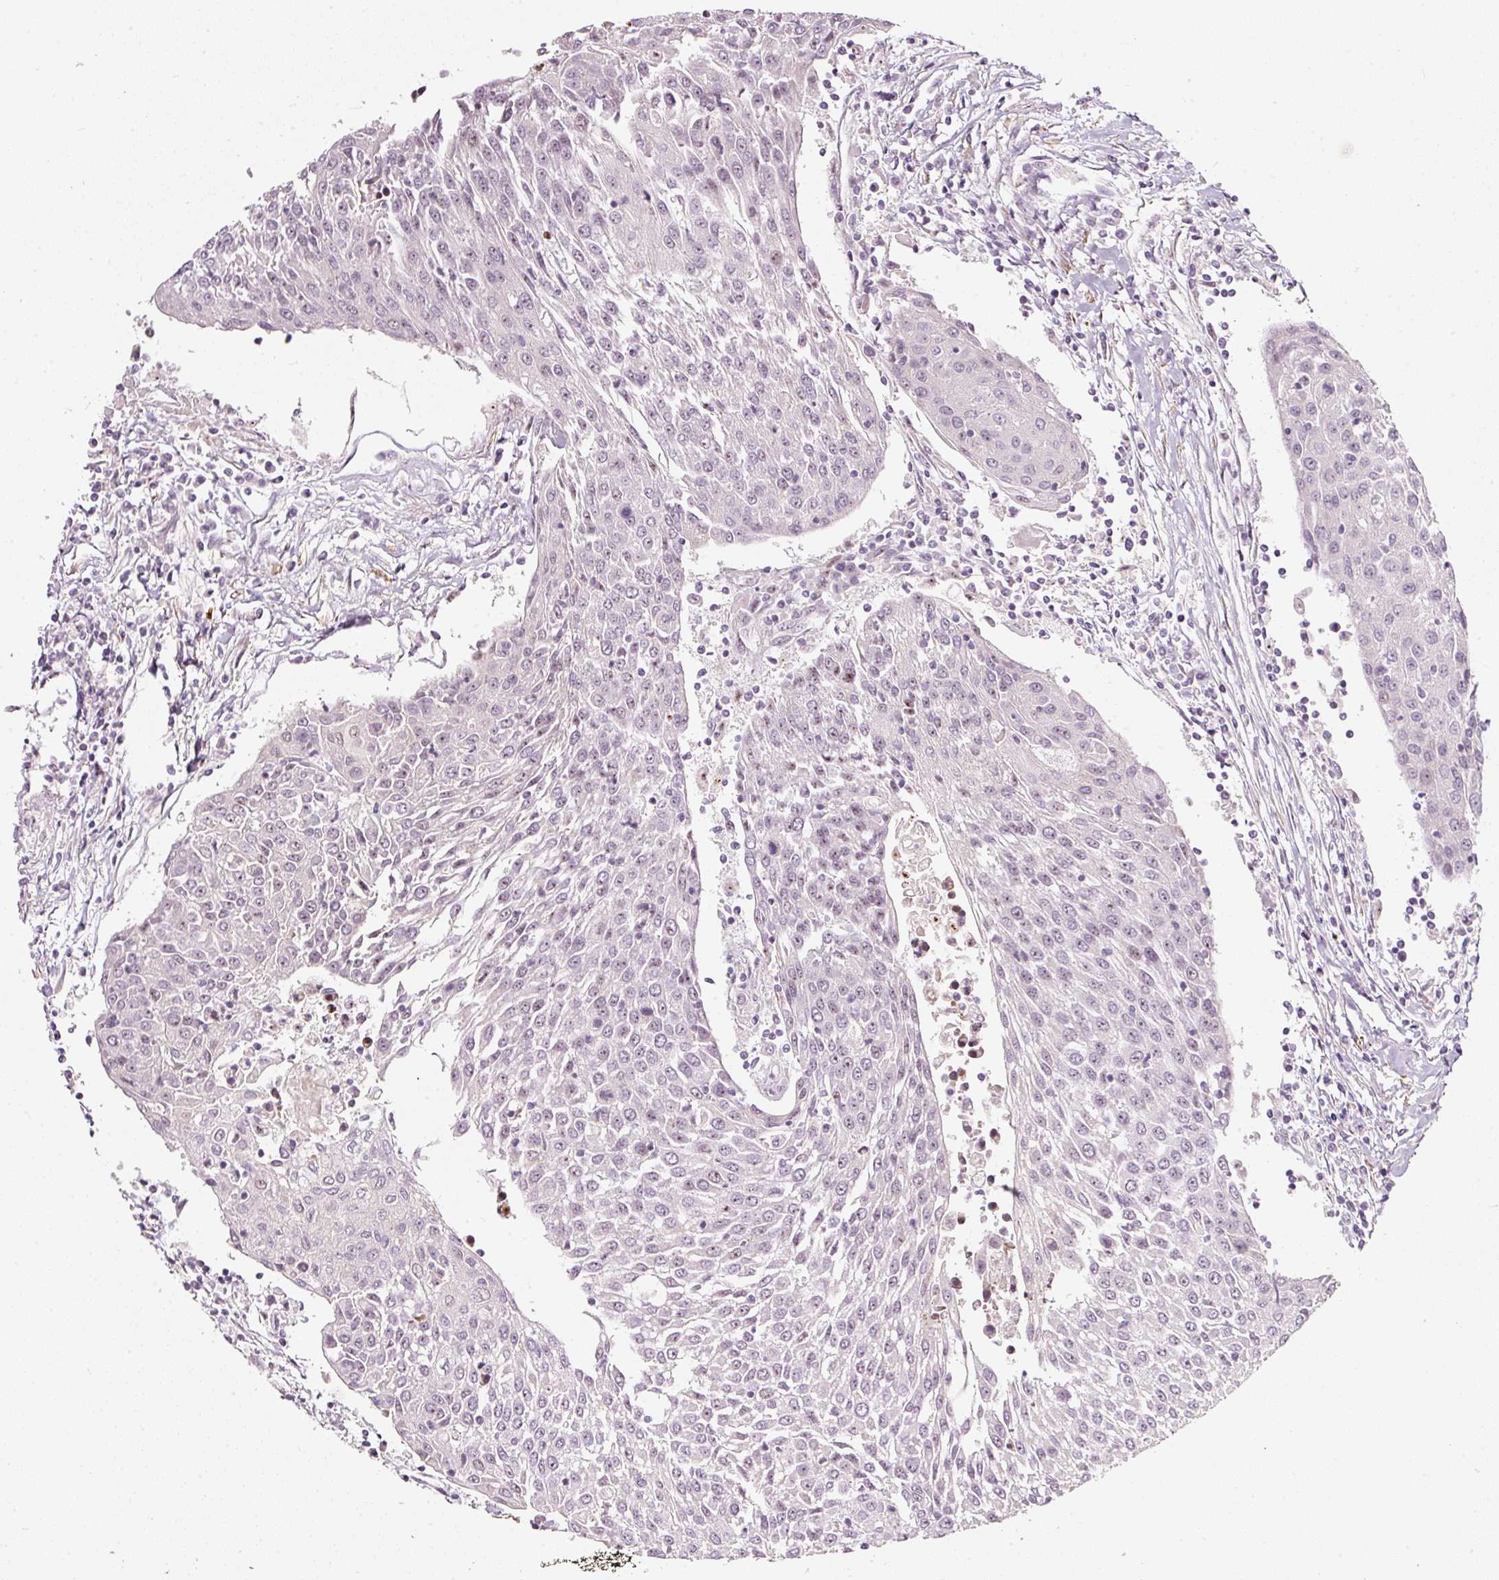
{"staining": {"intensity": "negative", "quantity": "none", "location": "none"}, "tissue": "urothelial cancer", "cell_type": "Tumor cells", "image_type": "cancer", "snomed": [{"axis": "morphology", "description": "Urothelial carcinoma, High grade"}, {"axis": "topography", "description": "Urinary bladder"}], "caption": "IHC image of neoplastic tissue: high-grade urothelial carcinoma stained with DAB (3,3'-diaminobenzidine) displays no significant protein expression in tumor cells. The staining is performed using DAB brown chromogen with nuclei counter-stained in using hematoxylin.", "gene": "MXRA8", "patient": {"sex": "female", "age": 85}}